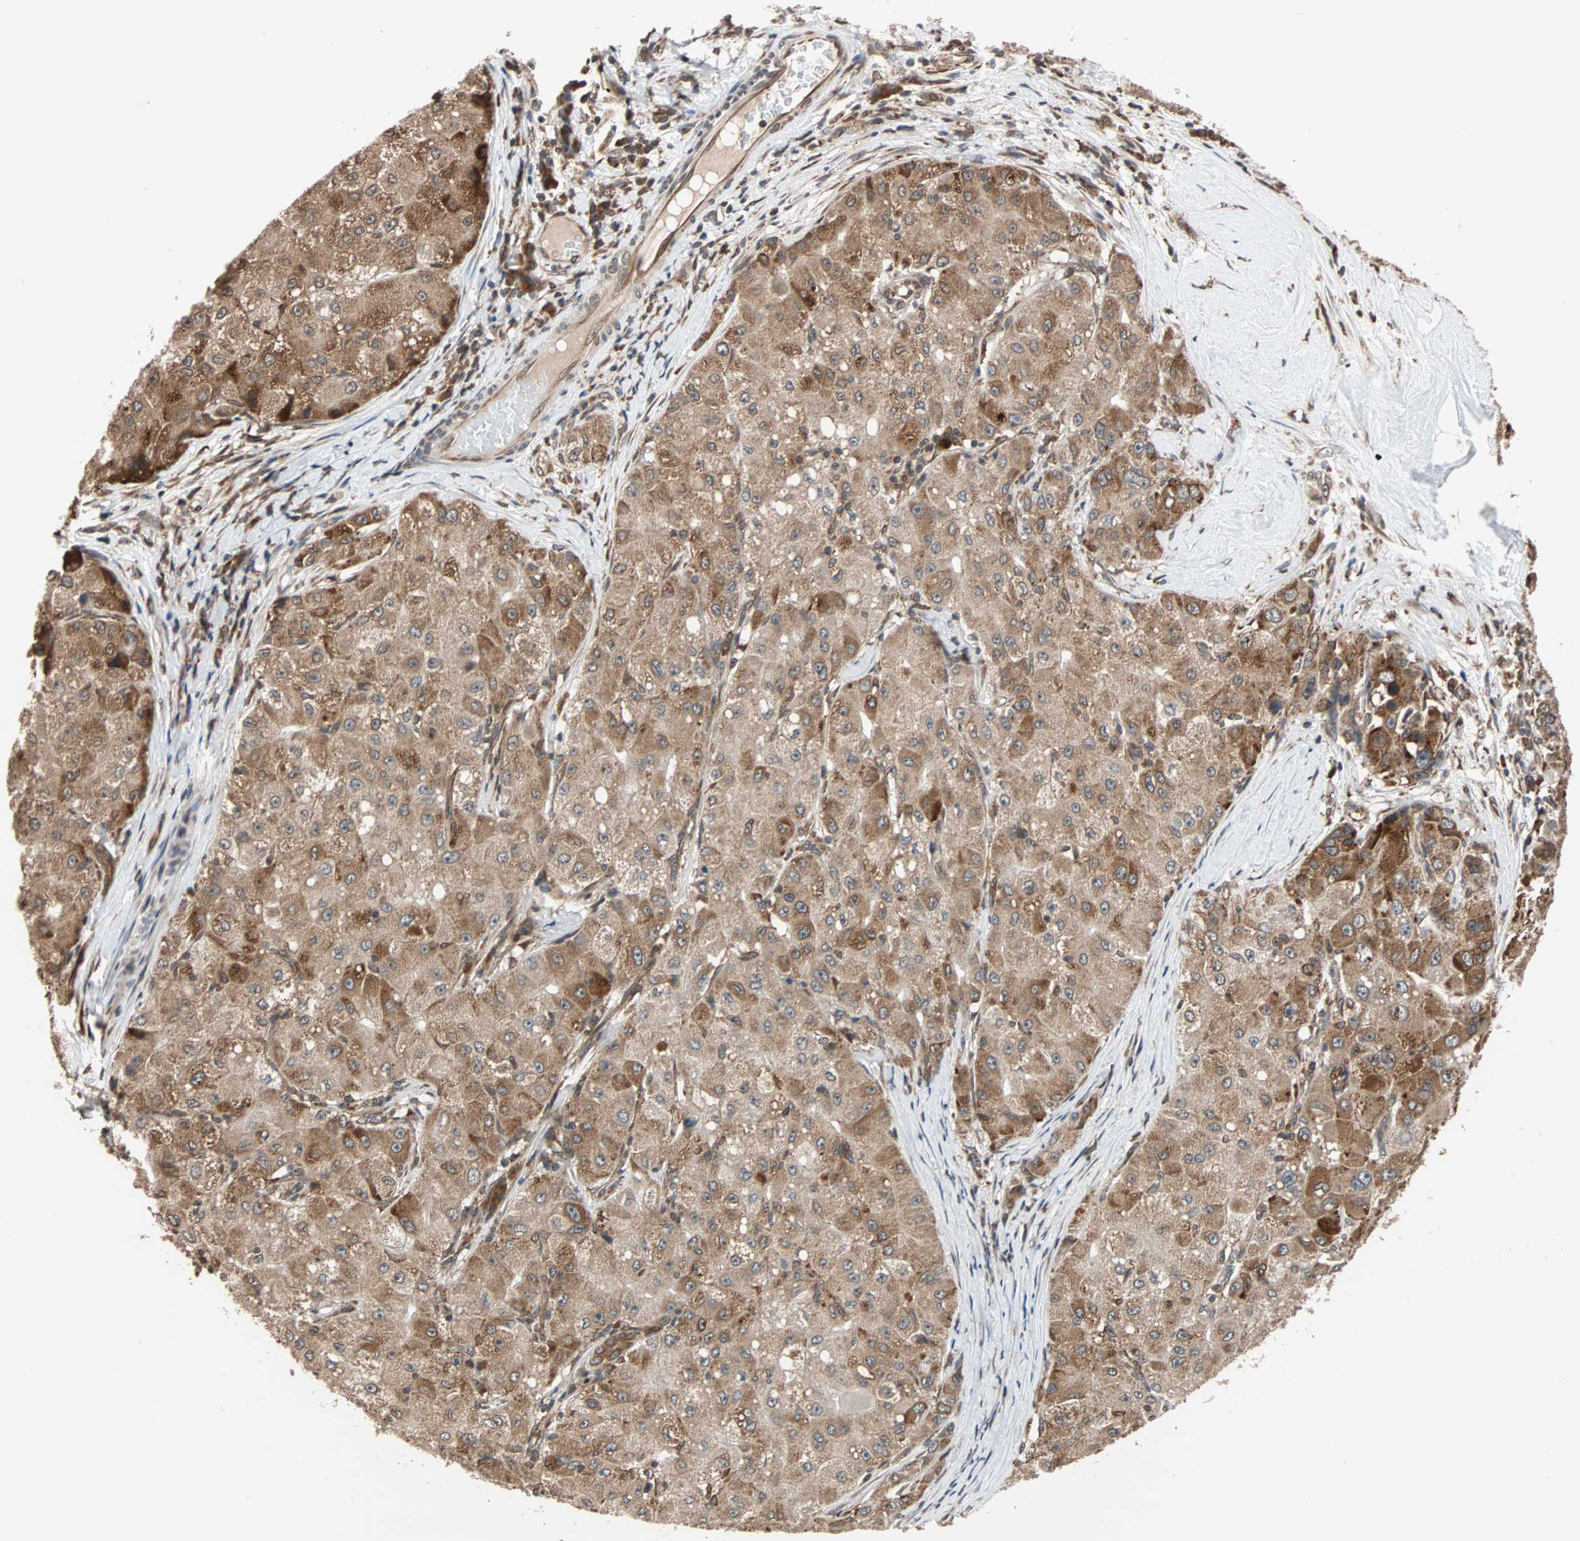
{"staining": {"intensity": "moderate", "quantity": ">75%", "location": "cytoplasmic/membranous"}, "tissue": "liver cancer", "cell_type": "Tumor cells", "image_type": "cancer", "snomed": [{"axis": "morphology", "description": "Carcinoma, Hepatocellular, NOS"}, {"axis": "topography", "description": "Liver"}], "caption": "This micrograph shows immunohistochemistry staining of hepatocellular carcinoma (liver), with medium moderate cytoplasmic/membranous expression in approximately >75% of tumor cells.", "gene": "AUP1", "patient": {"sex": "male", "age": 80}}